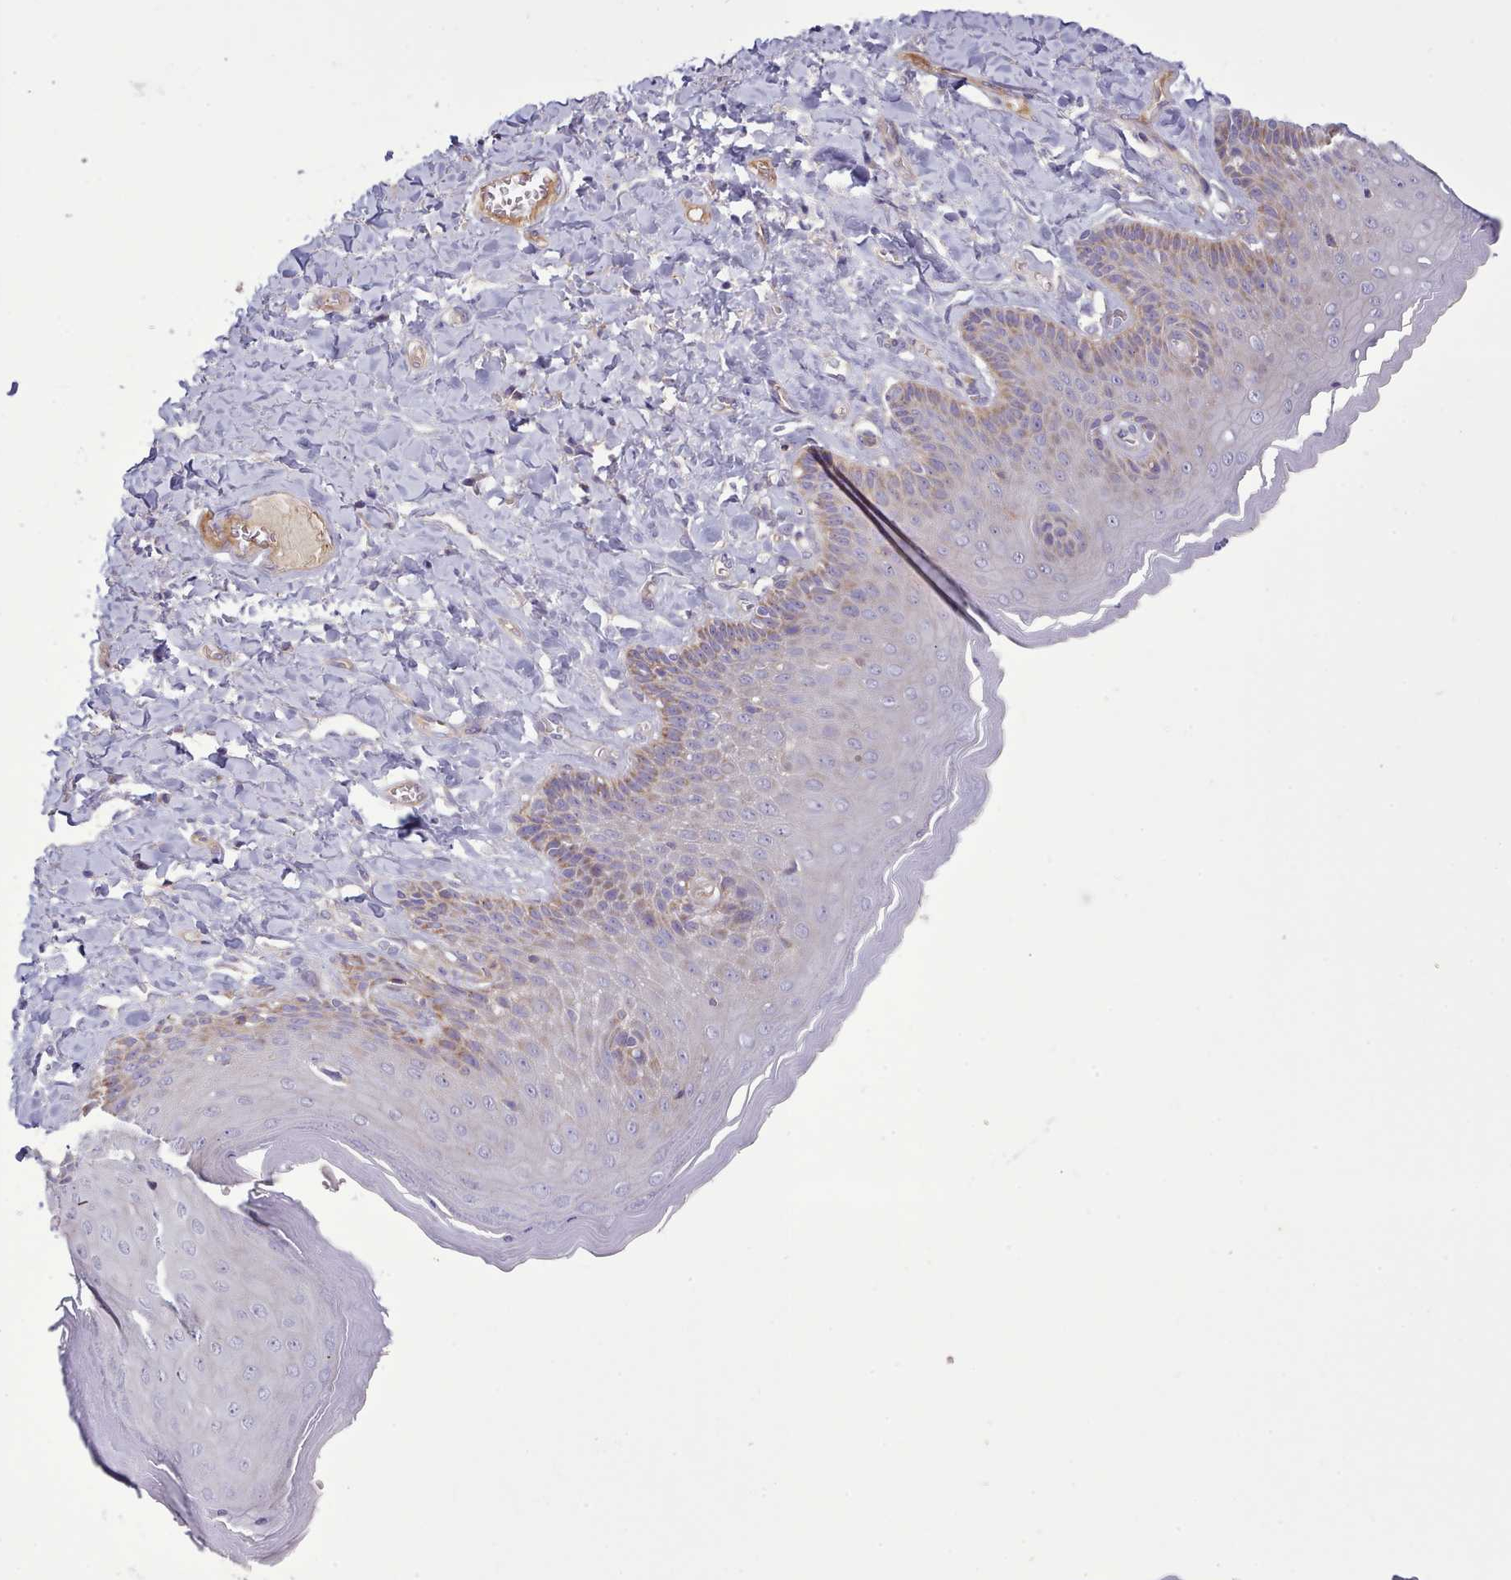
{"staining": {"intensity": "weak", "quantity": "<25%", "location": "cytoplasmic/membranous"}, "tissue": "skin", "cell_type": "Epidermal cells", "image_type": "normal", "snomed": [{"axis": "morphology", "description": "Normal tissue, NOS"}, {"axis": "topography", "description": "Anal"}], "caption": "Immunohistochemical staining of normal human skin exhibits no significant positivity in epidermal cells. (DAB (3,3'-diaminobenzidine) immunohistochemistry, high magnification).", "gene": "TENT4B", "patient": {"sex": "male", "age": 69}}